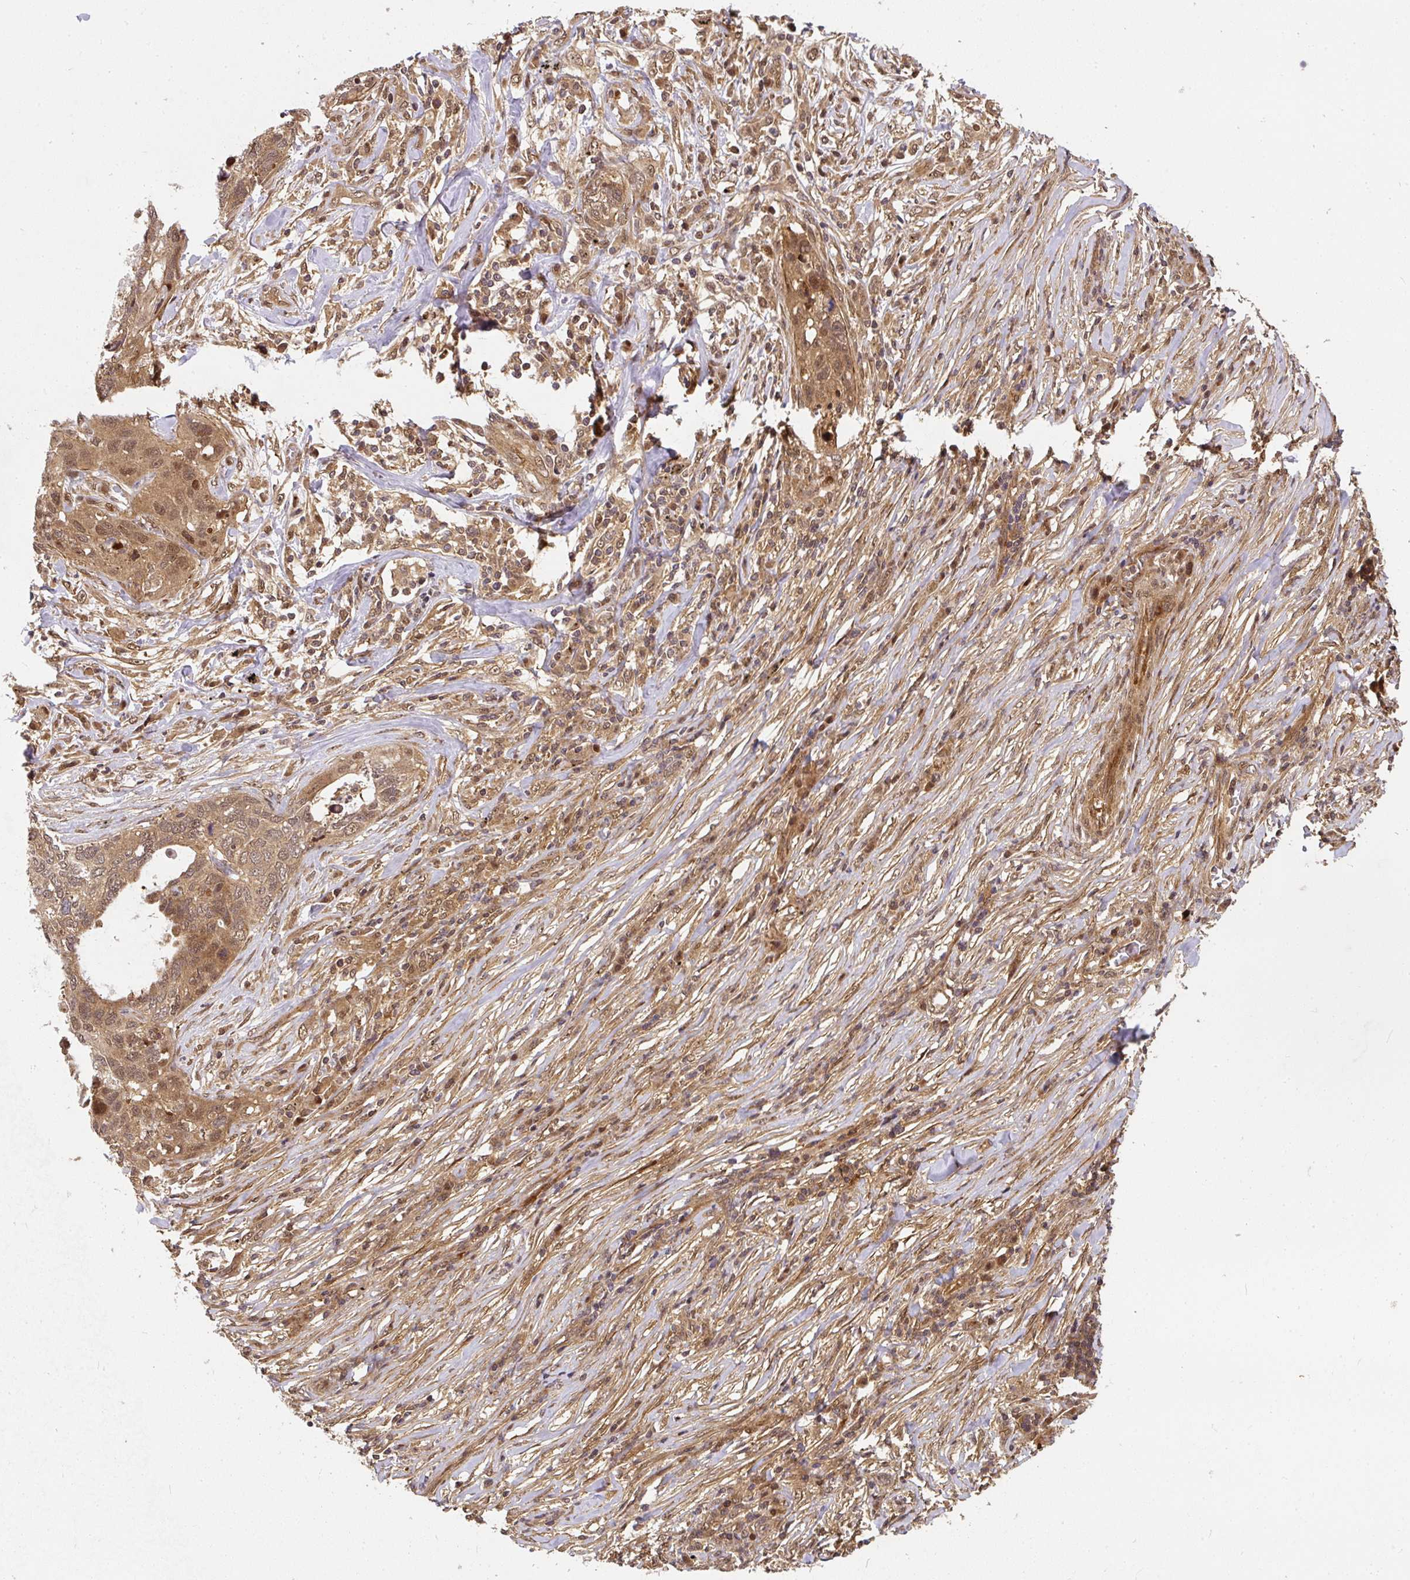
{"staining": {"intensity": "moderate", "quantity": ">75%", "location": "cytoplasmic/membranous,nuclear"}, "tissue": "lung cancer", "cell_type": "Tumor cells", "image_type": "cancer", "snomed": [{"axis": "morphology", "description": "Squamous cell carcinoma, NOS"}, {"axis": "topography", "description": "Lung"}], "caption": "Immunohistochemistry (IHC) (DAB (3,3'-diaminobenzidine)) staining of lung squamous cell carcinoma demonstrates moderate cytoplasmic/membranous and nuclear protein expression in approximately >75% of tumor cells.", "gene": "PSMD1", "patient": {"sex": "female", "age": 63}}